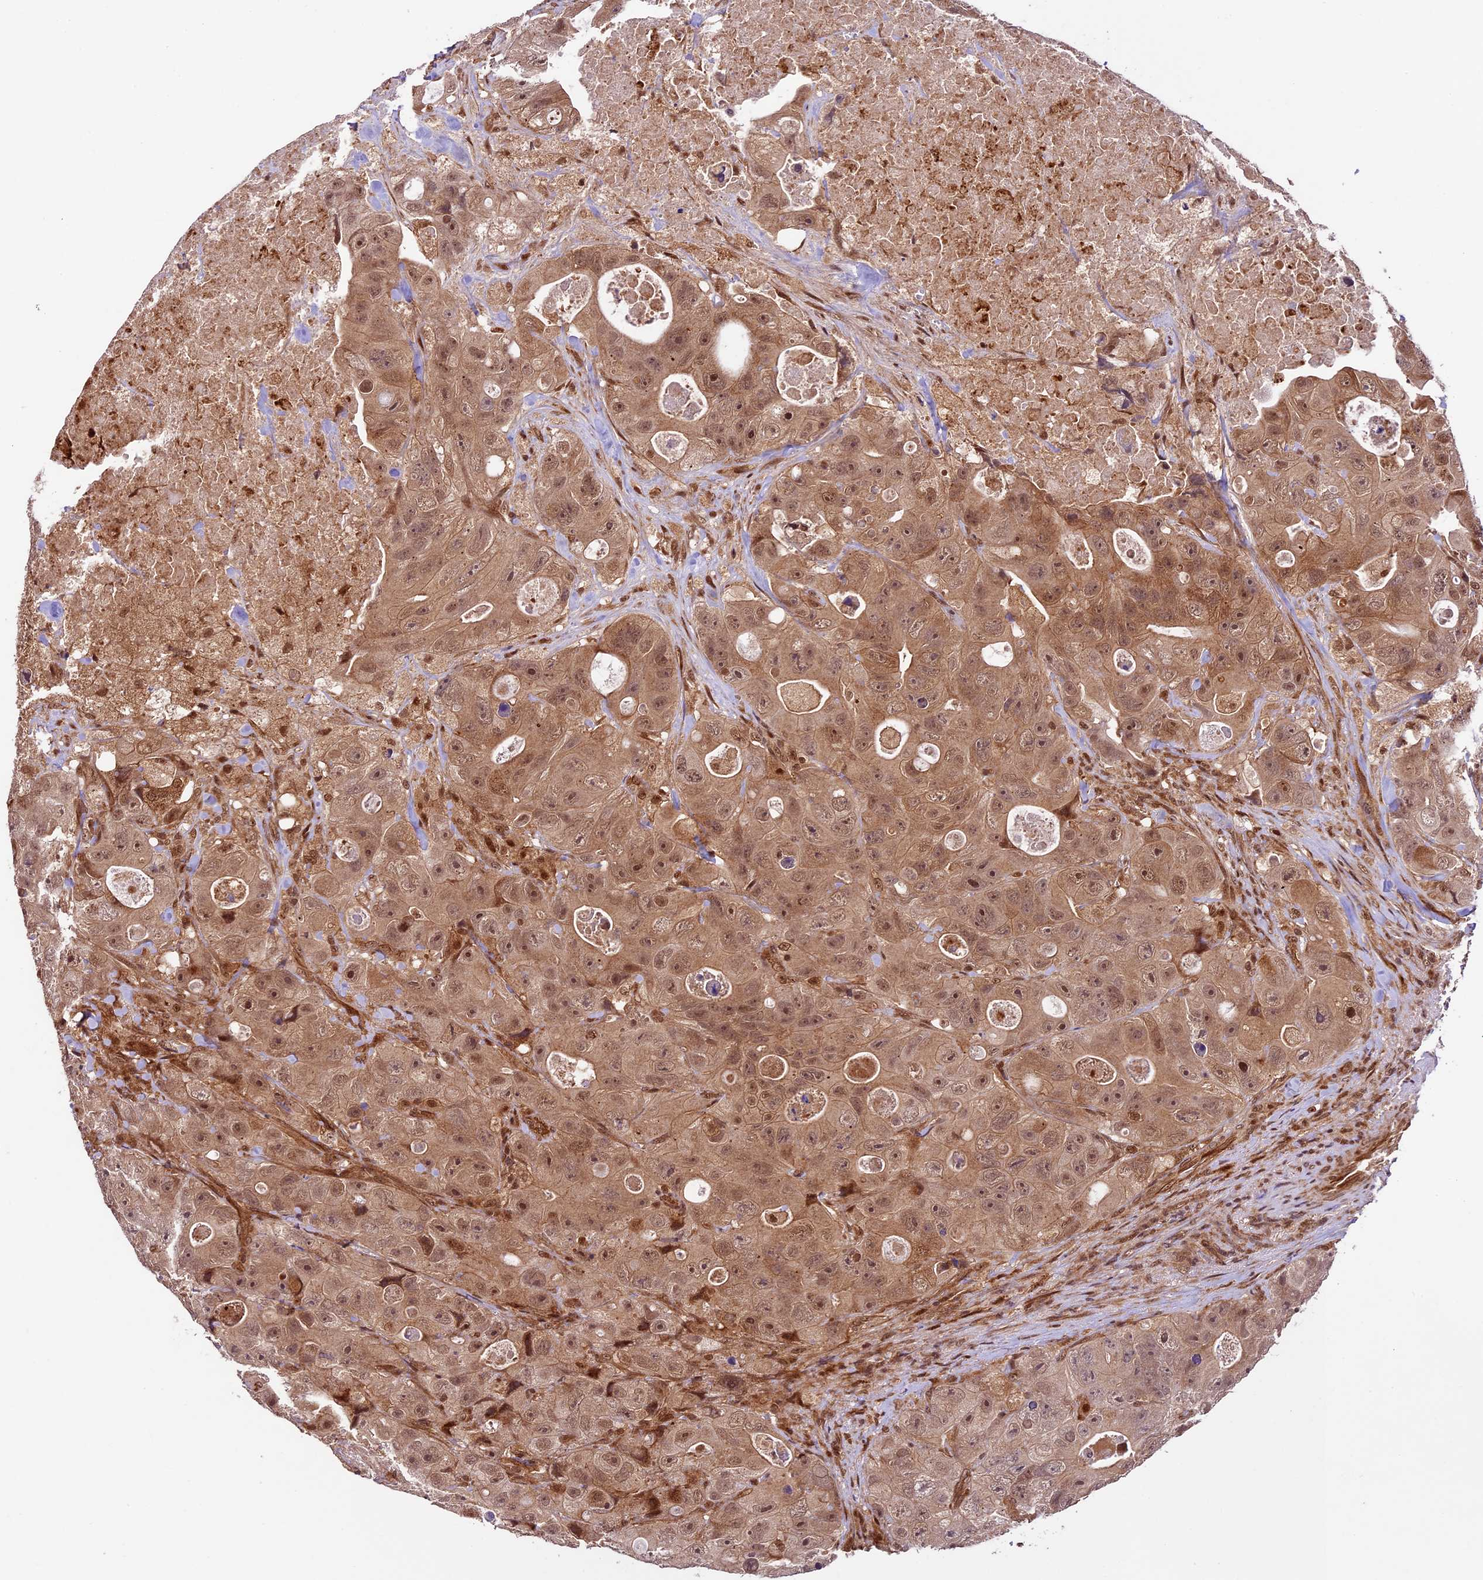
{"staining": {"intensity": "moderate", "quantity": ">75%", "location": "cytoplasmic/membranous,nuclear"}, "tissue": "colorectal cancer", "cell_type": "Tumor cells", "image_type": "cancer", "snomed": [{"axis": "morphology", "description": "Adenocarcinoma, NOS"}, {"axis": "topography", "description": "Colon"}], "caption": "The immunohistochemical stain shows moderate cytoplasmic/membranous and nuclear expression in tumor cells of colorectal cancer tissue.", "gene": "DHX38", "patient": {"sex": "female", "age": 46}}